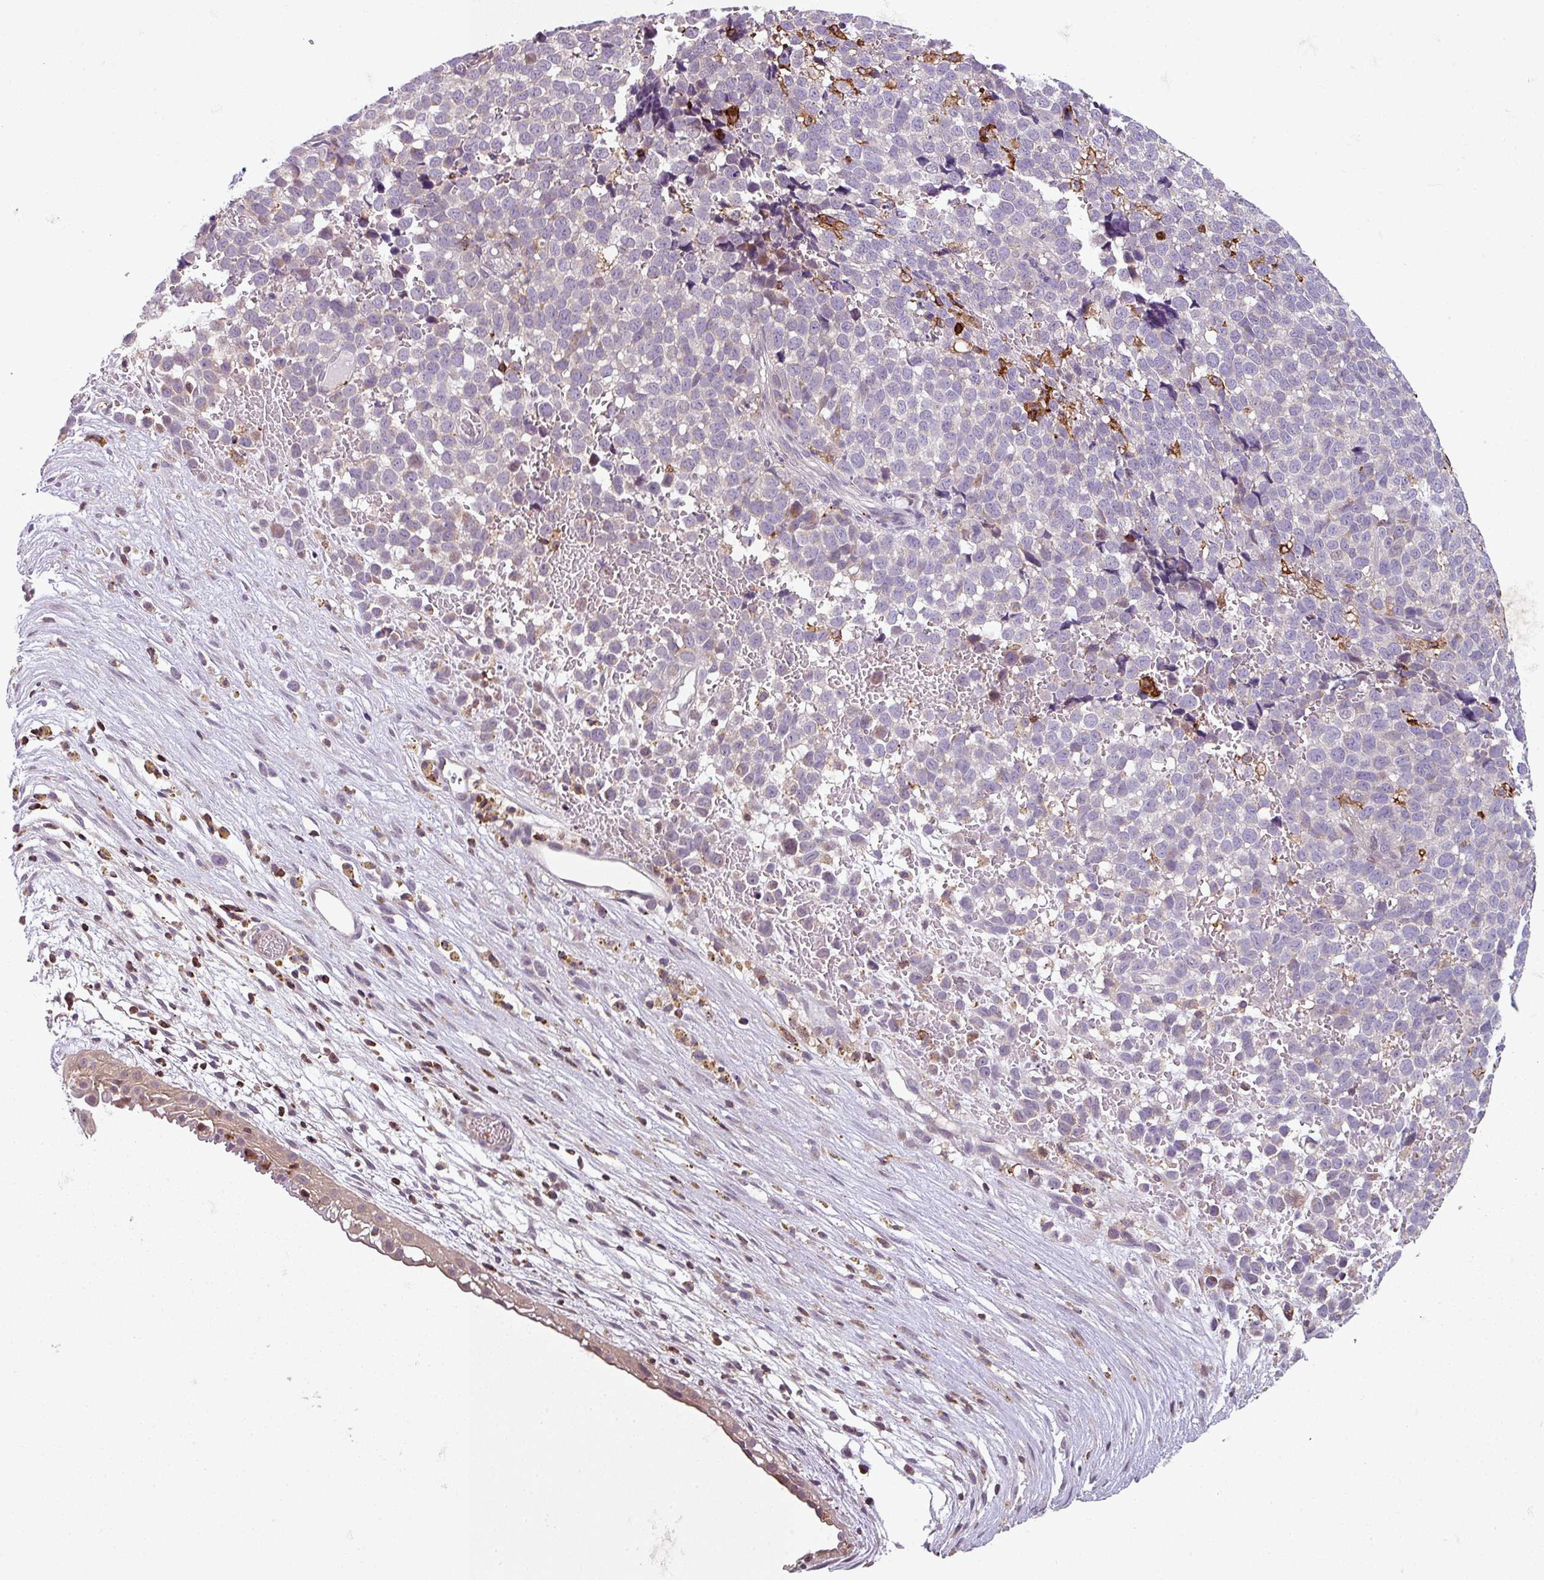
{"staining": {"intensity": "negative", "quantity": "none", "location": "none"}, "tissue": "melanoma", "cell_type": "Tumor cells", "image_type": "cancer", "snomed": [{"axis": "morphology", "description": "Malignant melanoma, NOS"}, {"axis": "topography", "description": "Nose, NOS"}], "caption": "There is no significant positivity in tumor cells of malignant melanoma. (DAB immunohistochemistry (IHC), high magnification).", "gene": "NEDD9", "patient": {"sex": "female", "age": 48}}